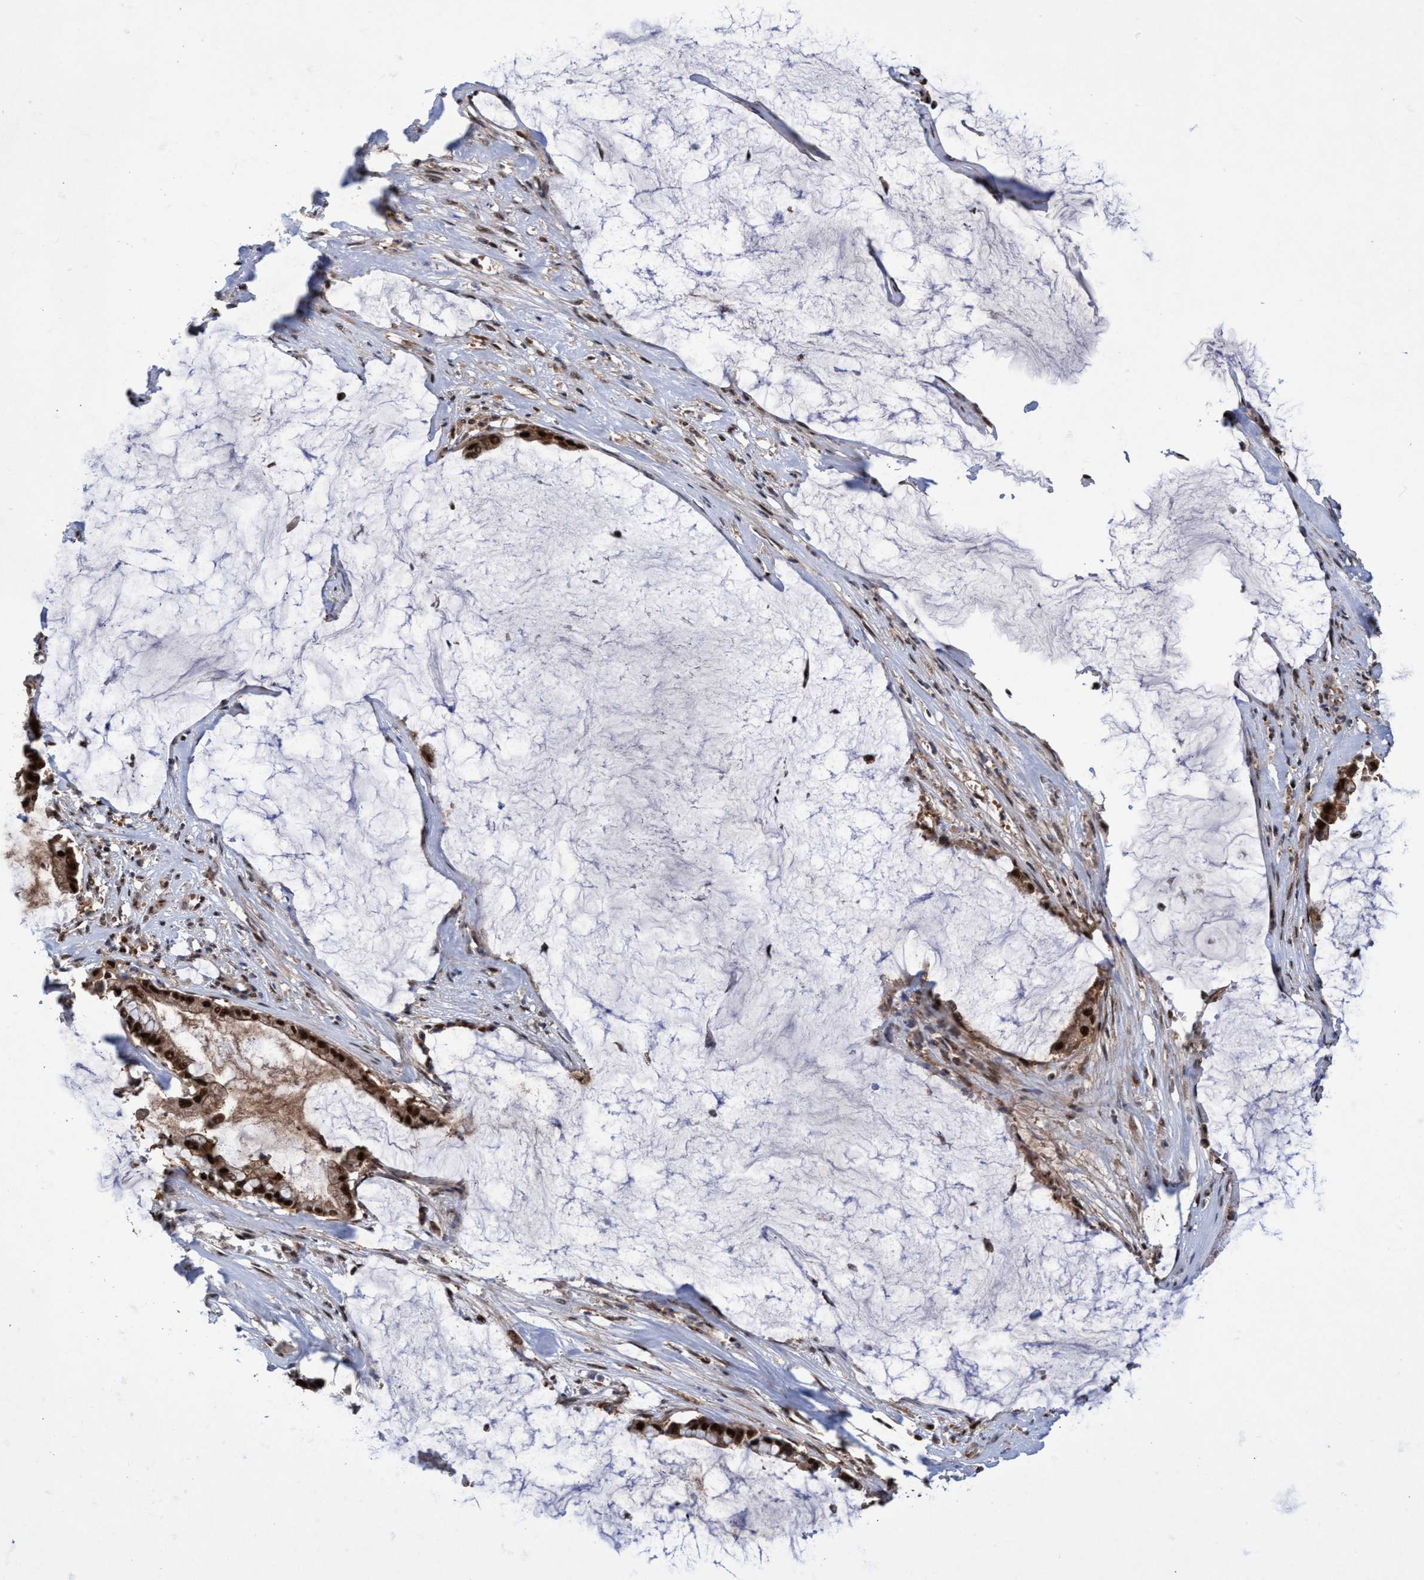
{"staining": {"intensity": "strong", "quantity": ">75%", "location": "cytoplasmic/membranous,nuclear"}, "tissue": "pancreatic cancer", "cell_type": "Tumor cells", "image_type": "cancer", "snomed": [{"axis": "morphology", "description": "Adenocarcinoma, NOS"}, {"axis": "topography", "description": "Pancreas"}], "caption": "A brown stain highlights strong cytoplasmic/membranous and nuclear staining of a protein in human pancreatic cancer (adenocarcinoma) tumor cells.", "gene": "GTF2F1", "patient": {"sex": "male", "age": 41}}